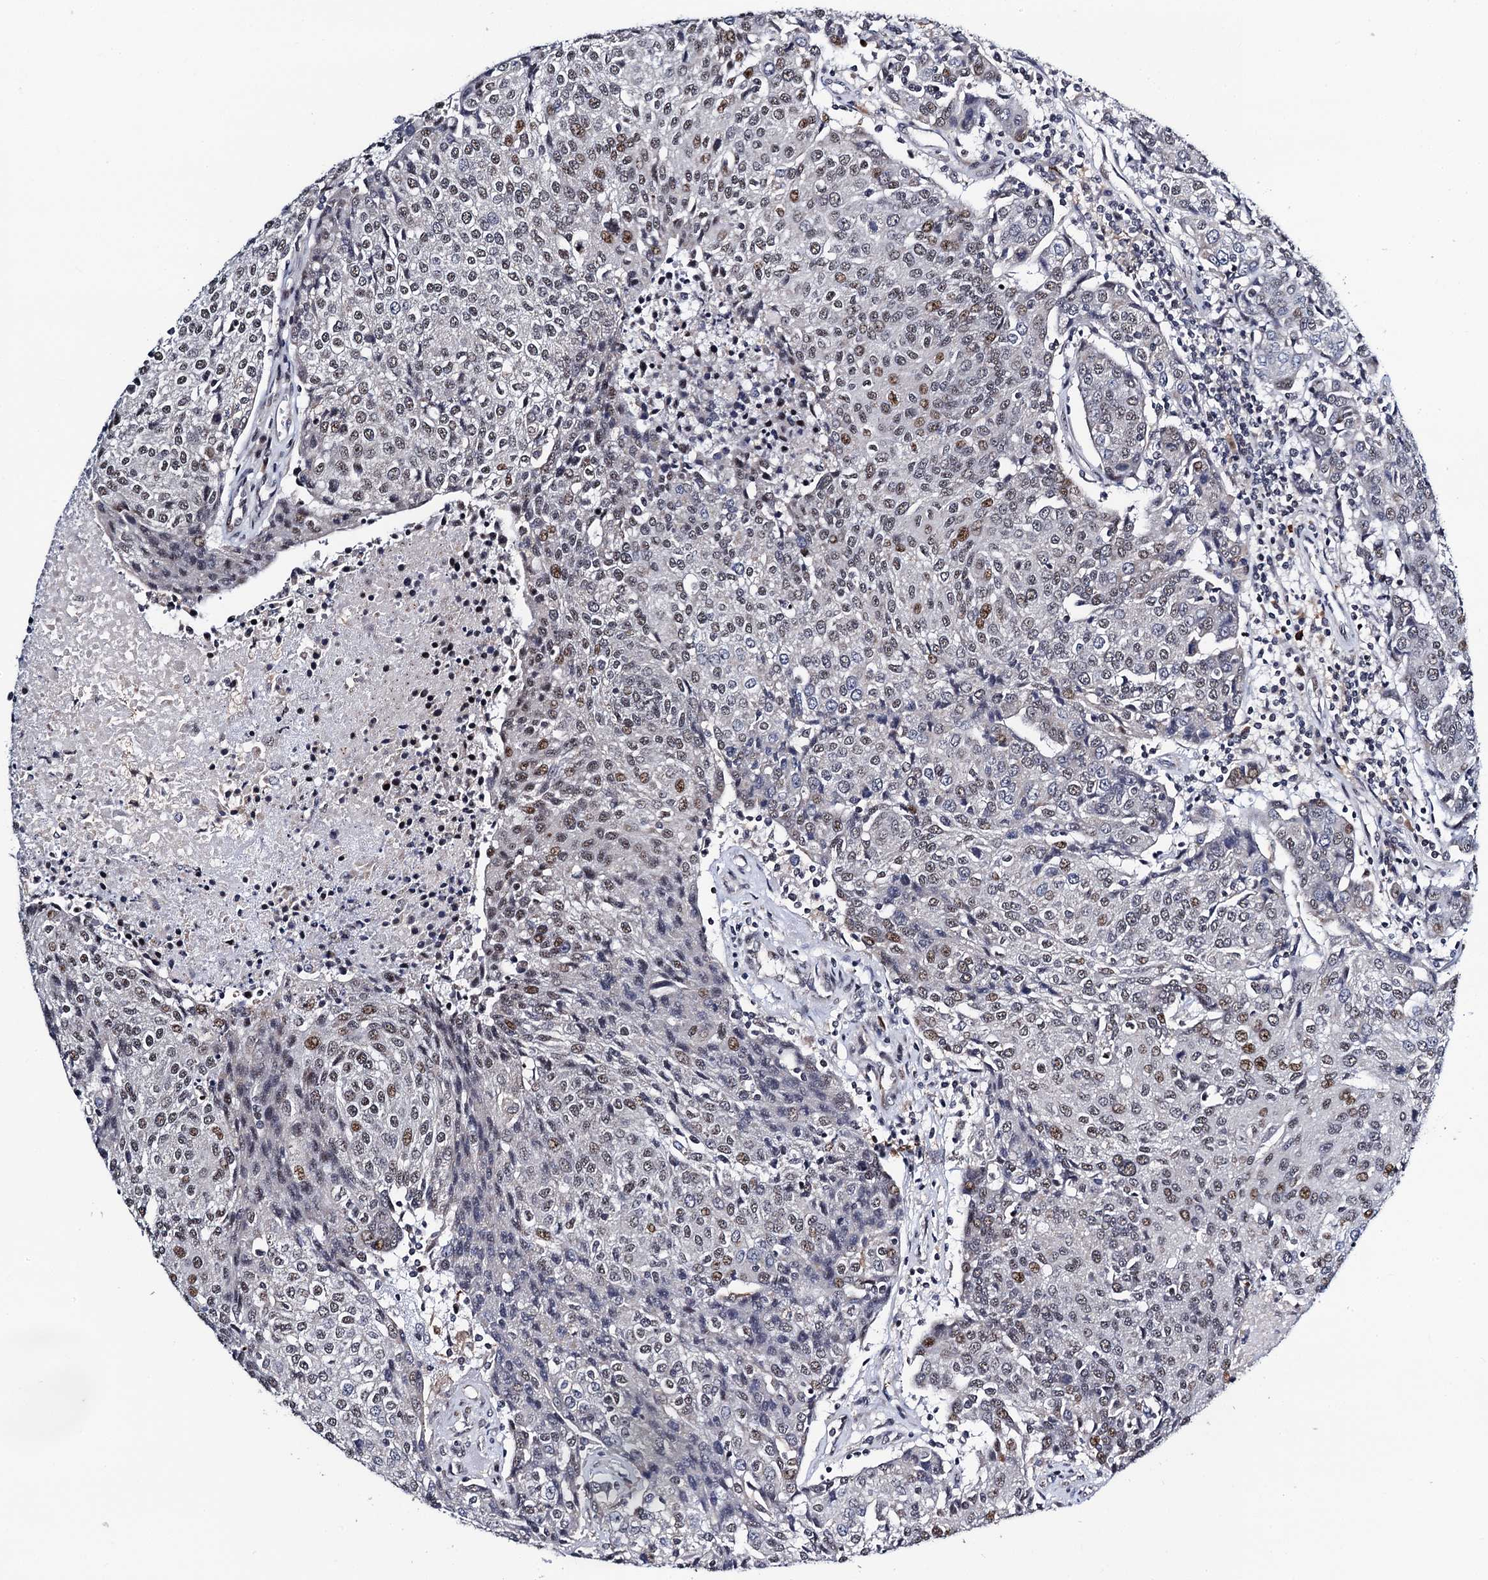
{"staining": {"intensity": "moderate", "quantity": "25%-75%", "location": "nuclear"}, "tissue": "urothelial cancer", "cell_type": "Tumor cells", "image_type": "cancer", "snomed": [{"axis": "morphology", "description": "Urothelial carcinoma, High grade"}, {"axis": "topography", "description": "Urinary bladder"}], "caption": "A histopathology image of urothelial carcinoma (high-grade) stained for a protein reveals moderate nuclear brown staining in tumor cells.", "gene": "FAM222A", "patient": {"sex": "female", "age": 85}}